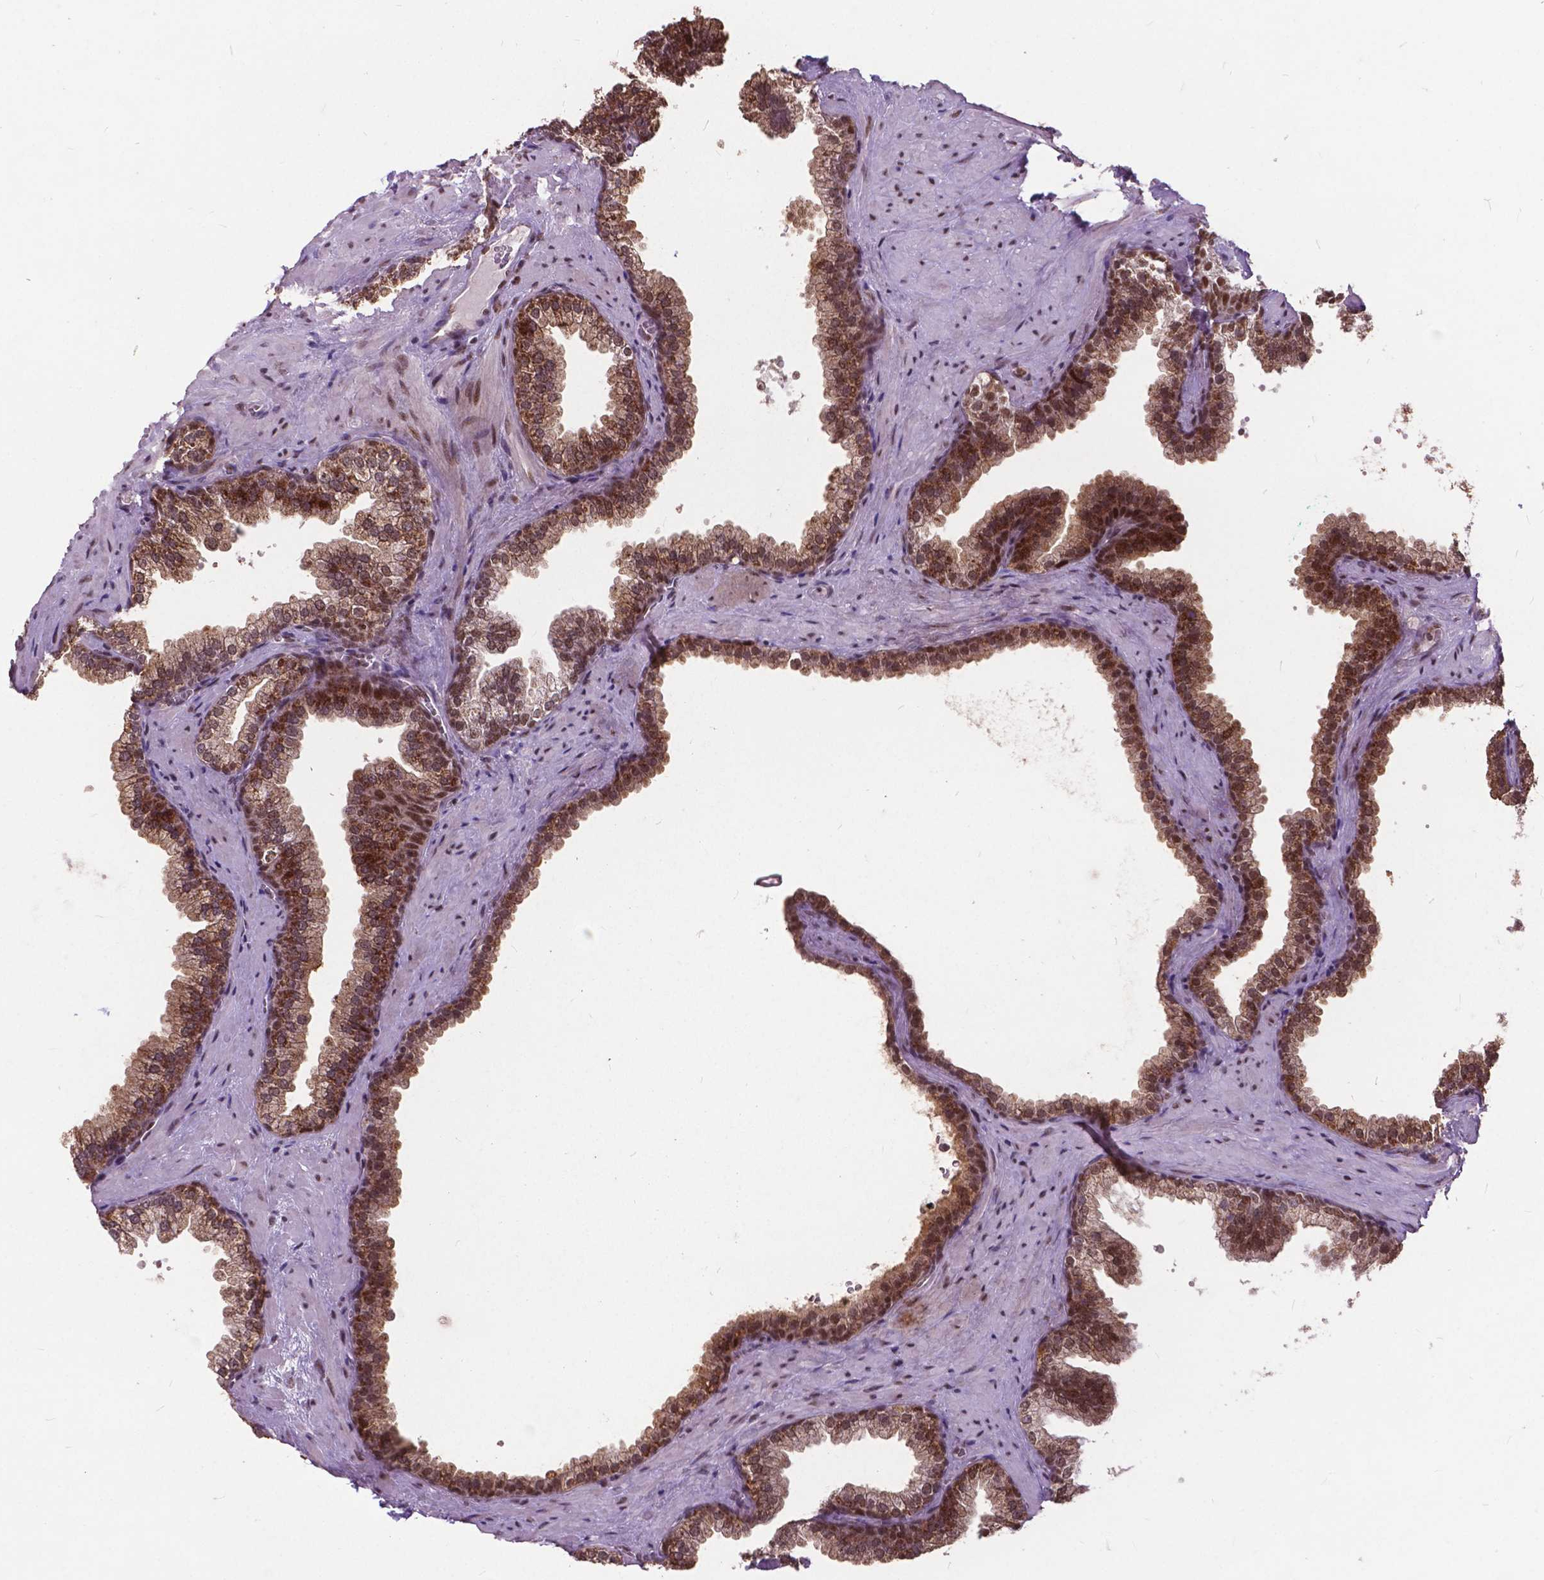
{"staining": {"intensity": "moderate", "quantity": ">75%", "location": "cytoplasmic/membranous,nuclear"}, "tissue": "prostate", "cell_type": "Glandular cells", "image_type": "normal", "snomed": [{"axis": "morphology", "description": "Normal tissue, NOS"}, {"axis": "topography", "description": "Prostate"}], "caption": "High-power microscopy captured an immunohistochemistry photomicrograph of benign prostate, revealing moderate cytoplasmic/membranous,nuclear staining in about >75% of glandular cells. The staining was performed using DAB, with brown indicating positive protein expression. Nuclei are stained blue with hematoxylin.", "gene": "MSH2", "patient": {"sex": "male", "age": 79}}